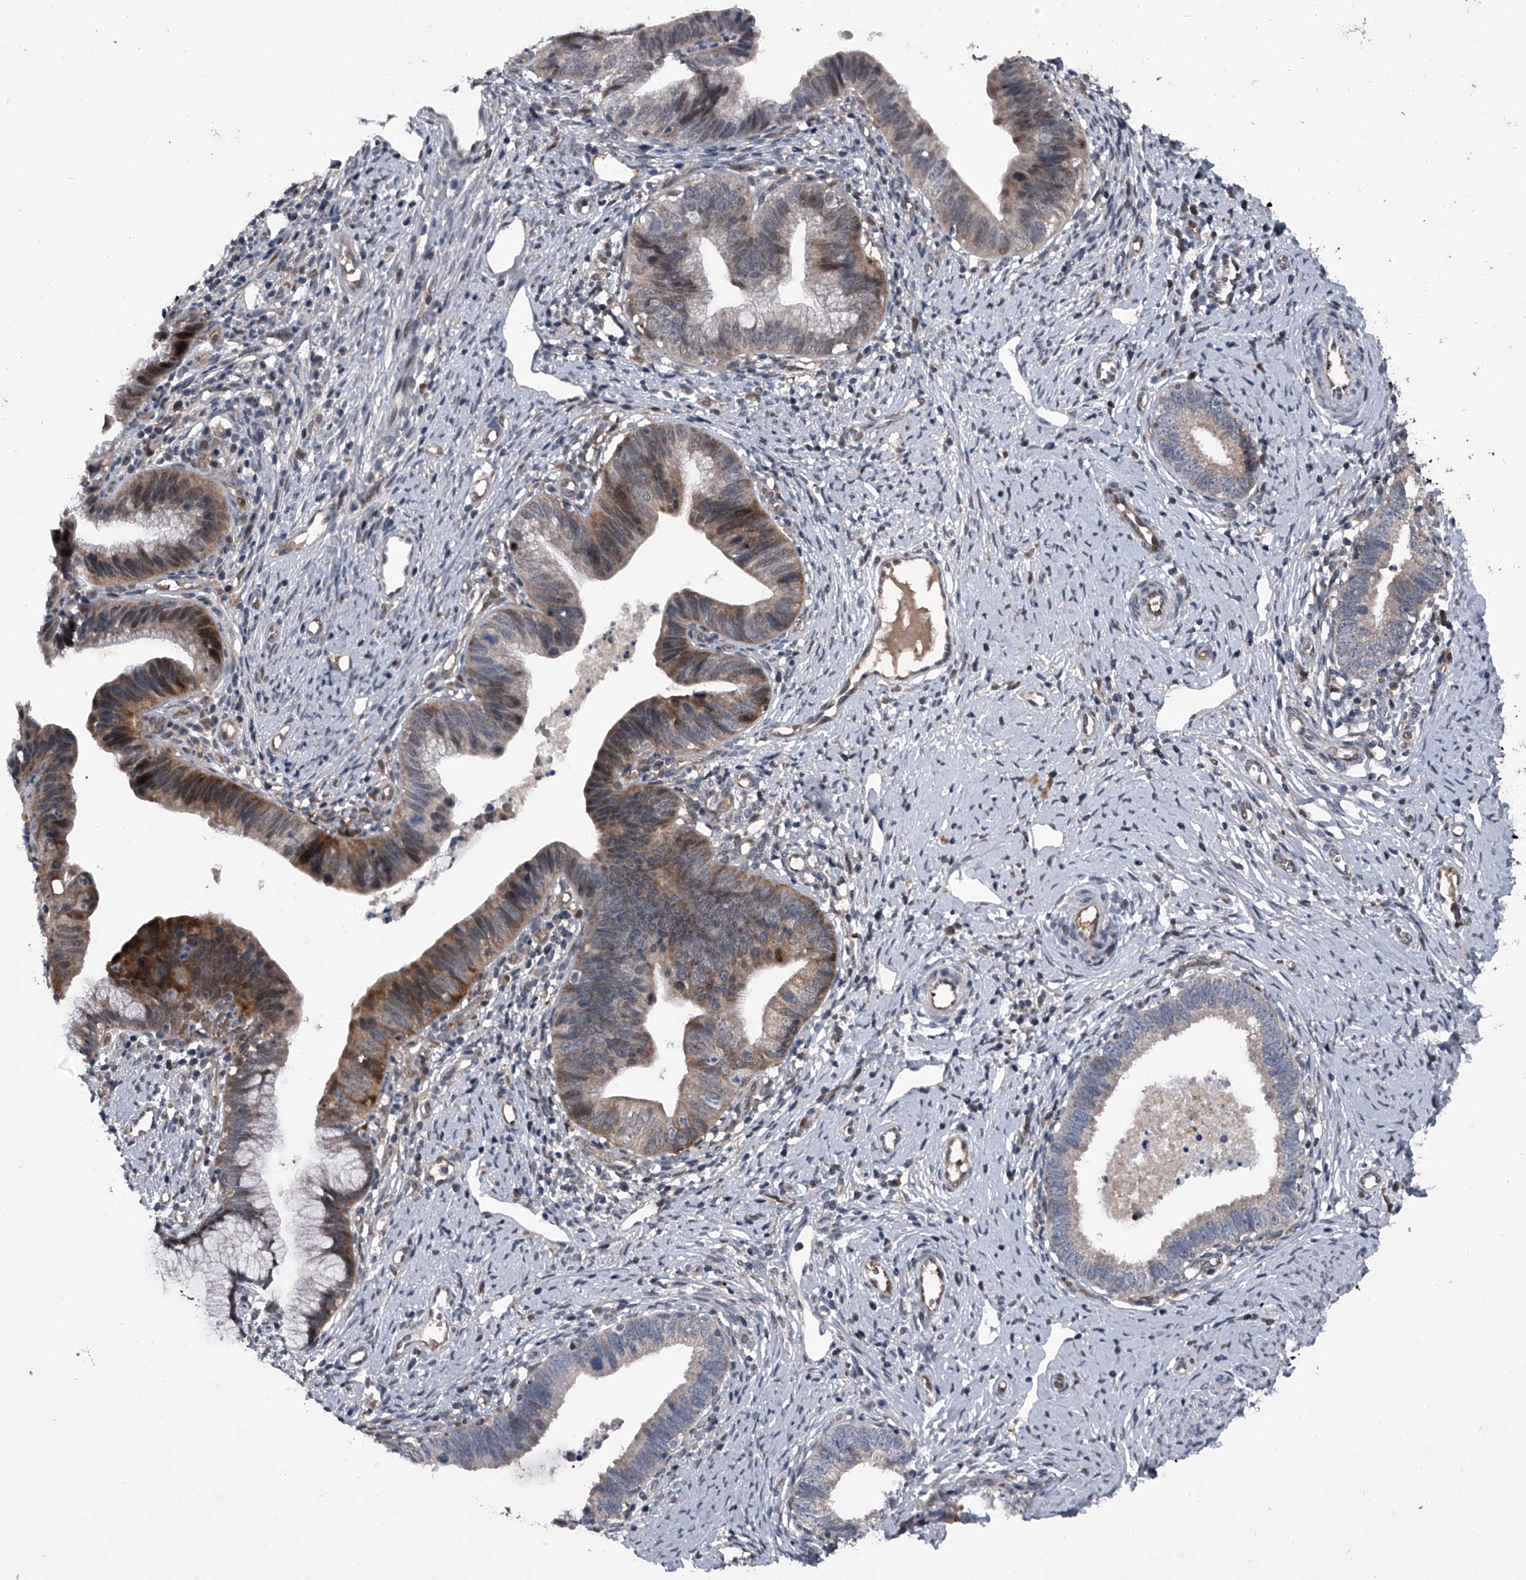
{"staining": {"intensity": "moderate", "quantity": "25%-75%", "location": "cytoplasmic/membranous"}, "tissue": "cervical cancer", "cell_type": "Tumor cells", "image_type": "cancer", "snomed": [{"axis": "morphology", "description": "Adenocarcinoma, NOS"}, {"axis": "topography", "description": "Cervix"}], "caption": "A histopathology image showing moderate cytoplasmic/membranous staining in approximately 25%-75% of tumor cells in cervical cancer, as visualized by brown immunohistochemical staining.", "gene": "ELK4", "patient": {"sex": "female", "age": 36}}